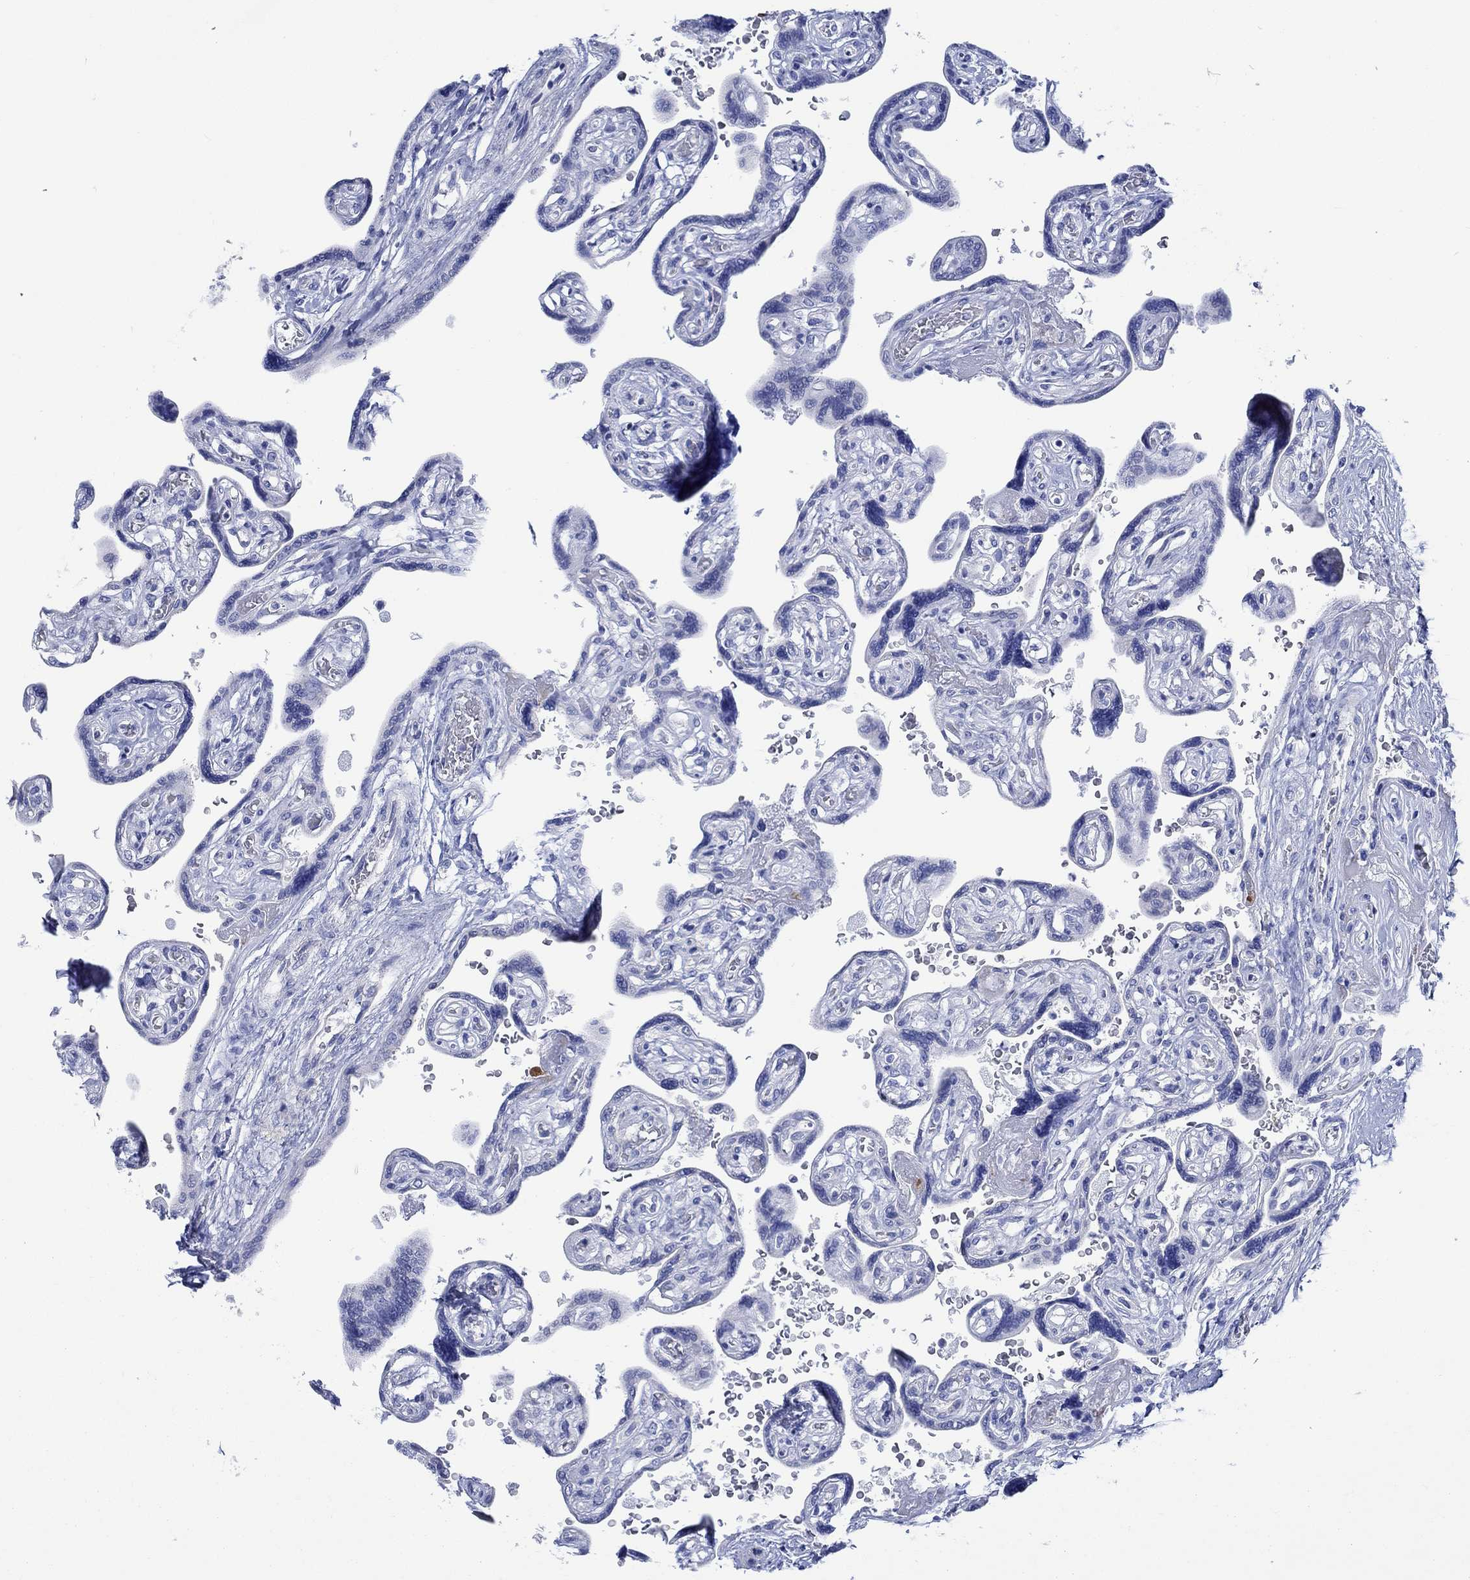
{"staining": {"intensity": "negative", "quantity": "none", "location": "none"}, "tissue": "placenta", "cell_type": "Decidual cells", "image_type": "normal", "snomed": [{"axis": "morphology", "description": "Normal tissue, NOS"}, {"axis": "topography", "description": "Placenta"}], "caption": "High magnification brightfield microscopy of benign placenta stained with DAB (3,3'-diaminobenzidine) (brown) and counterstained with hematoxylin (blue): decidual cells show no significant expression. (DAB immunohistochemistry (IHC) visualized using brightfield microscopy, high magnification).", "gene": "CPLX1", "patient": {"sex": "female", "age": 32}}